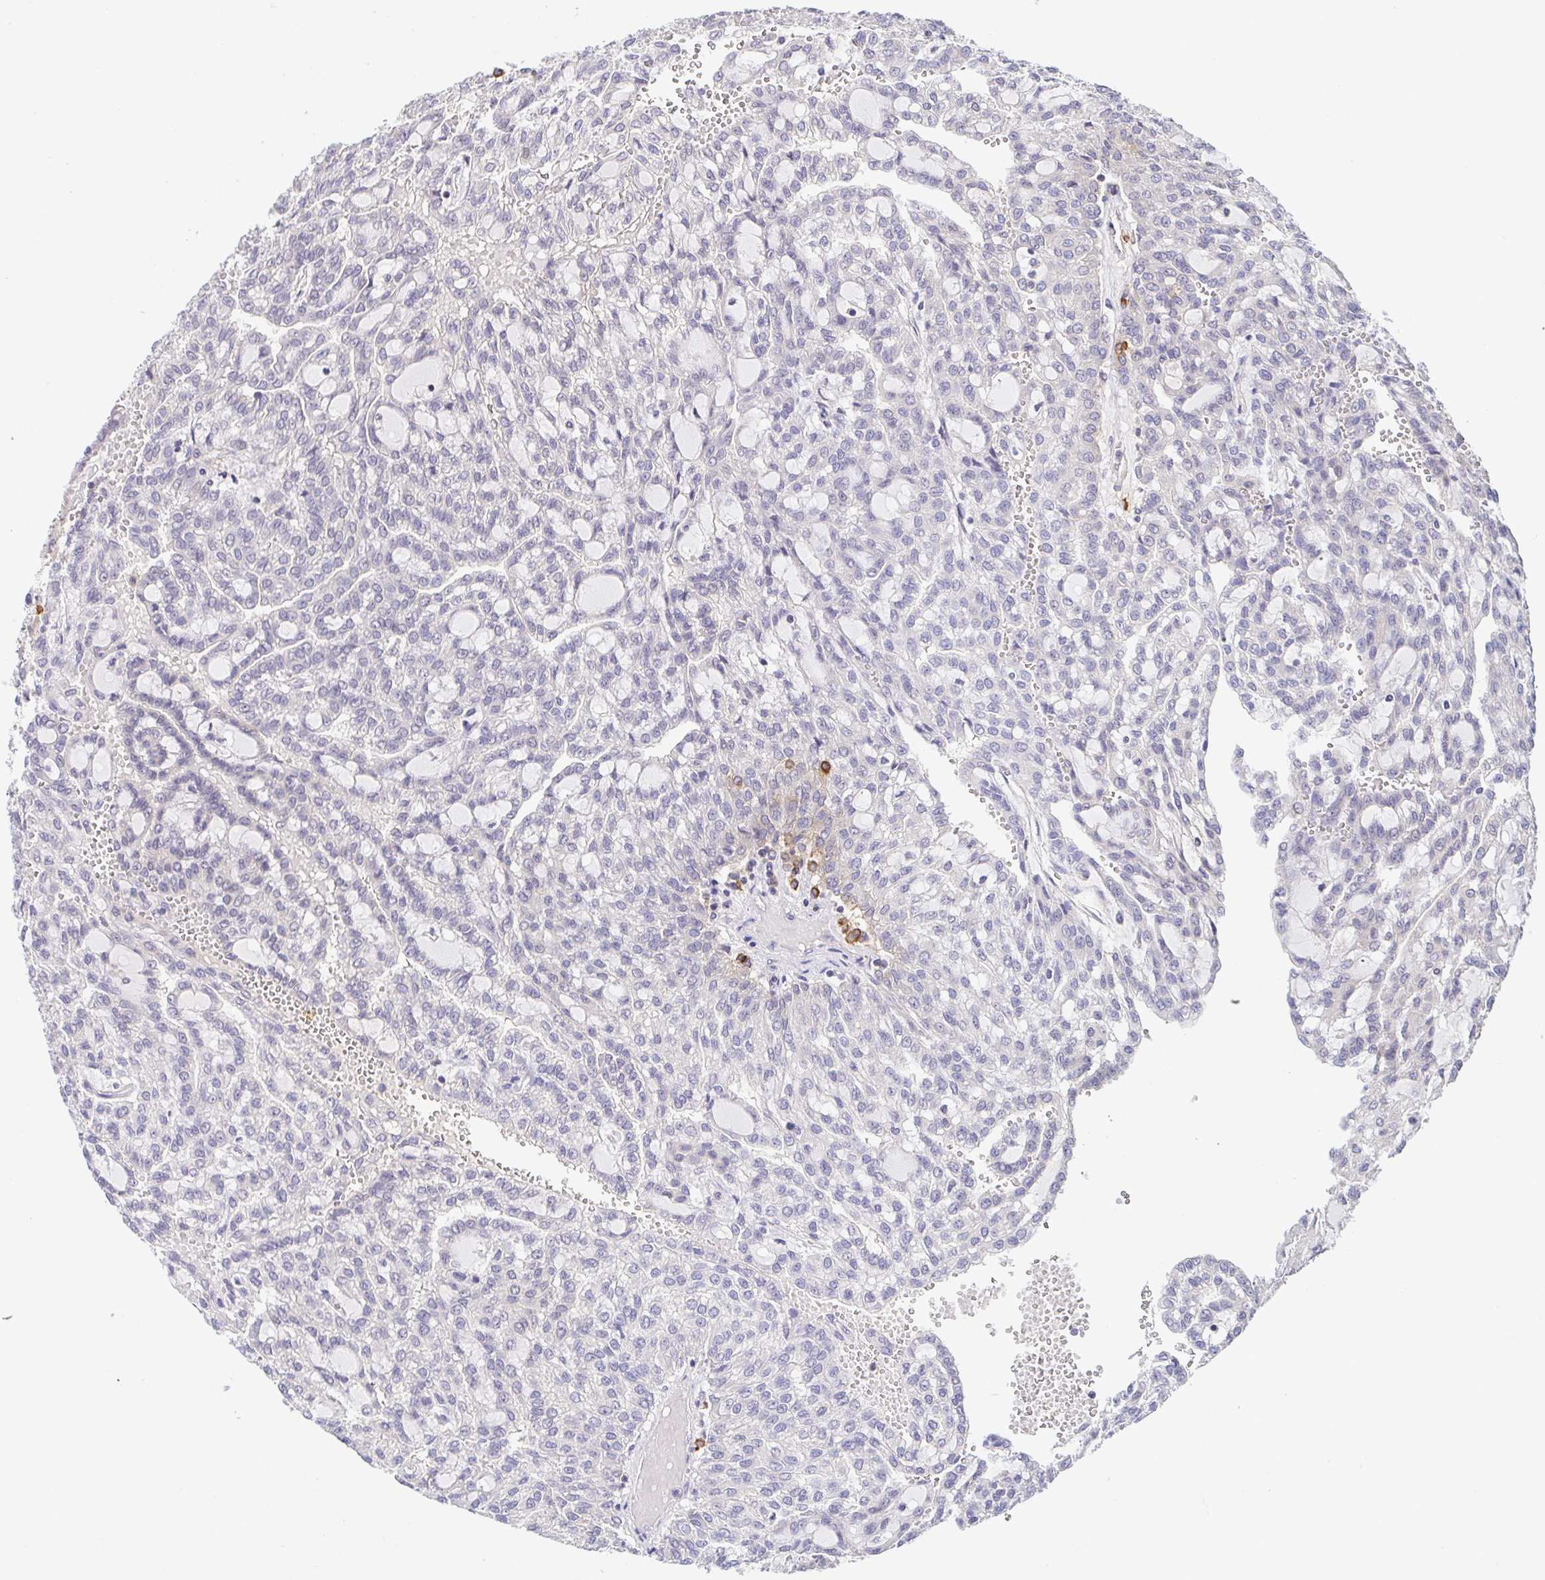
{"staining": {"intensity": "negative", "quantity": "none", "location": "none"}, "tissue": "renal cancer", "cell_type": "Tumor cells", "image_type": "cancer", "snomed": [{"axis": "morphology", "description": "Adenocarcinoma, NOS"}, {"axis": "topography", "description": "Kidney"}], "caption": "The image exhibits no significant staining in tumor cells of renal adenocarcinoma. (DAB immunohistochemistry visualized using brightfield microscopy, high magnification).", "gene": "PREPL", "patient": {"sex": "male", "age": 63}}